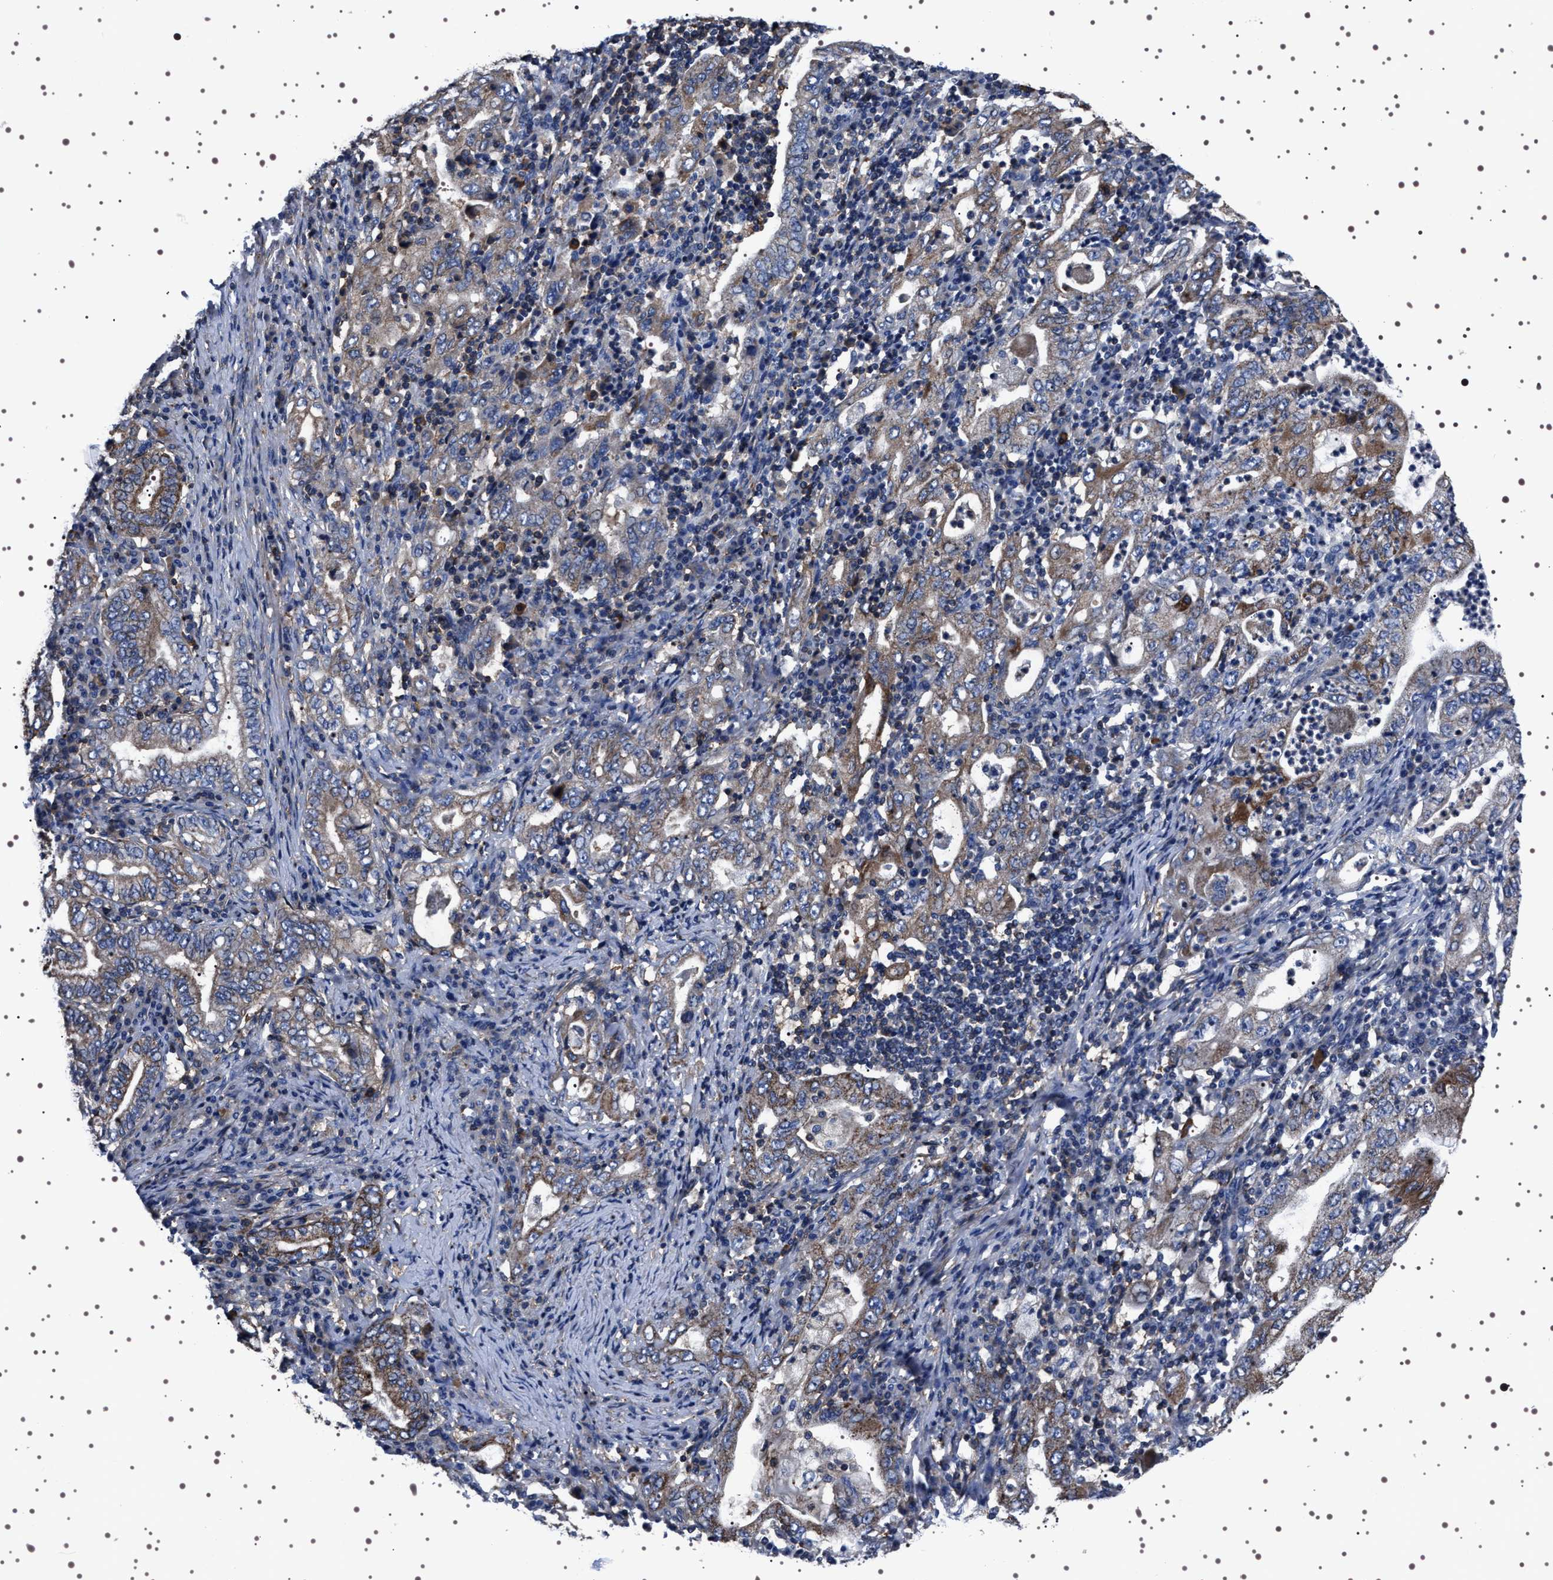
{"staining": {"intensity": "moderate", "quantity": ">75%", "location": "cytoplasmic/membranous"}, "tissue": "stomach cancer", "cell_type": "Tumor cells", "image_type": "cancer", "snomed": [{"axis": "morphology", "description": "Normal tissue, NOS"}, {"axis": "morphology", "description": "Adenocarcinoma, NOS"}, {"axis": "topography", "description": "Esophagus"}, {"axis": "topography", "description": "Stomach, upper"}, {"axis": "topography", "description": "Peripheral nerve tissue"}], "caption": "Stomach cancer tissue displays moderate cytoplasmic/membranous positivity in about >75% of tumor cells, visualized by immunohistochemistry.", "gene": "WDR1", "patient": {"sex": "male", "age": 62}}